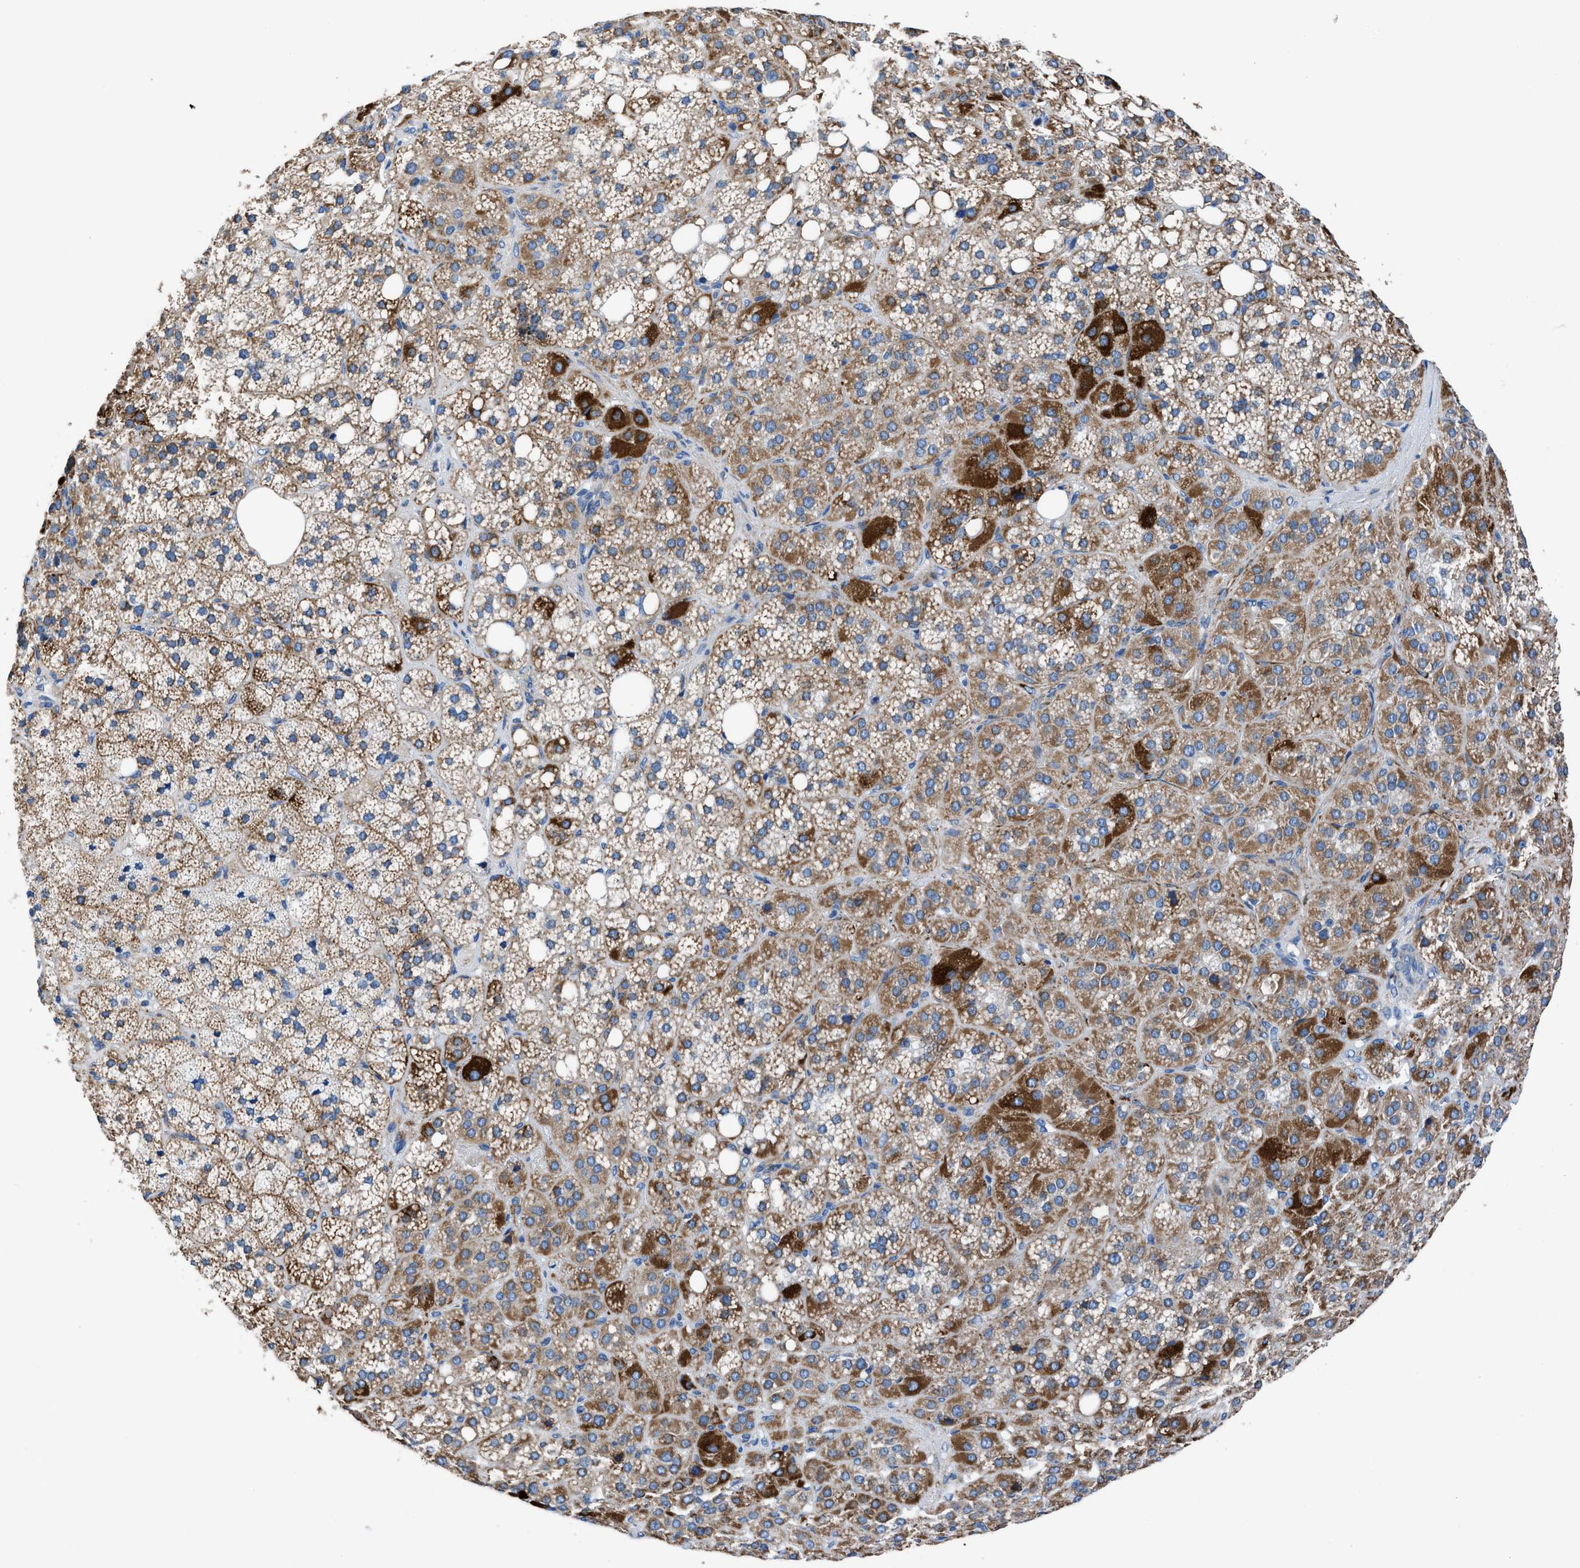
{"staining": {"intensity": "moderate", "quantity": ">75%", "location": "cytoplasmic/membranous"}, "tissue": "adrenal gland", "cell_type": "Glandular cells", "image_type": "normal", "snomed": [{"axis": "morphology", "description": "Normal tissue, NOS"}, {"axis": "topography", "description": "Adrenal gland"}], "caption": "This histopathology image shows unremarkable adrenal gland stained with immunohistochemistry (IHC) to label a protein in brown. The cytoplasmic/membranous of glandular cells show moderate positivity for the protein. Nuclei are counter-stained blue.", "gene": "ZDHHC3", "patient": {"sex": "female", "age": 59}}